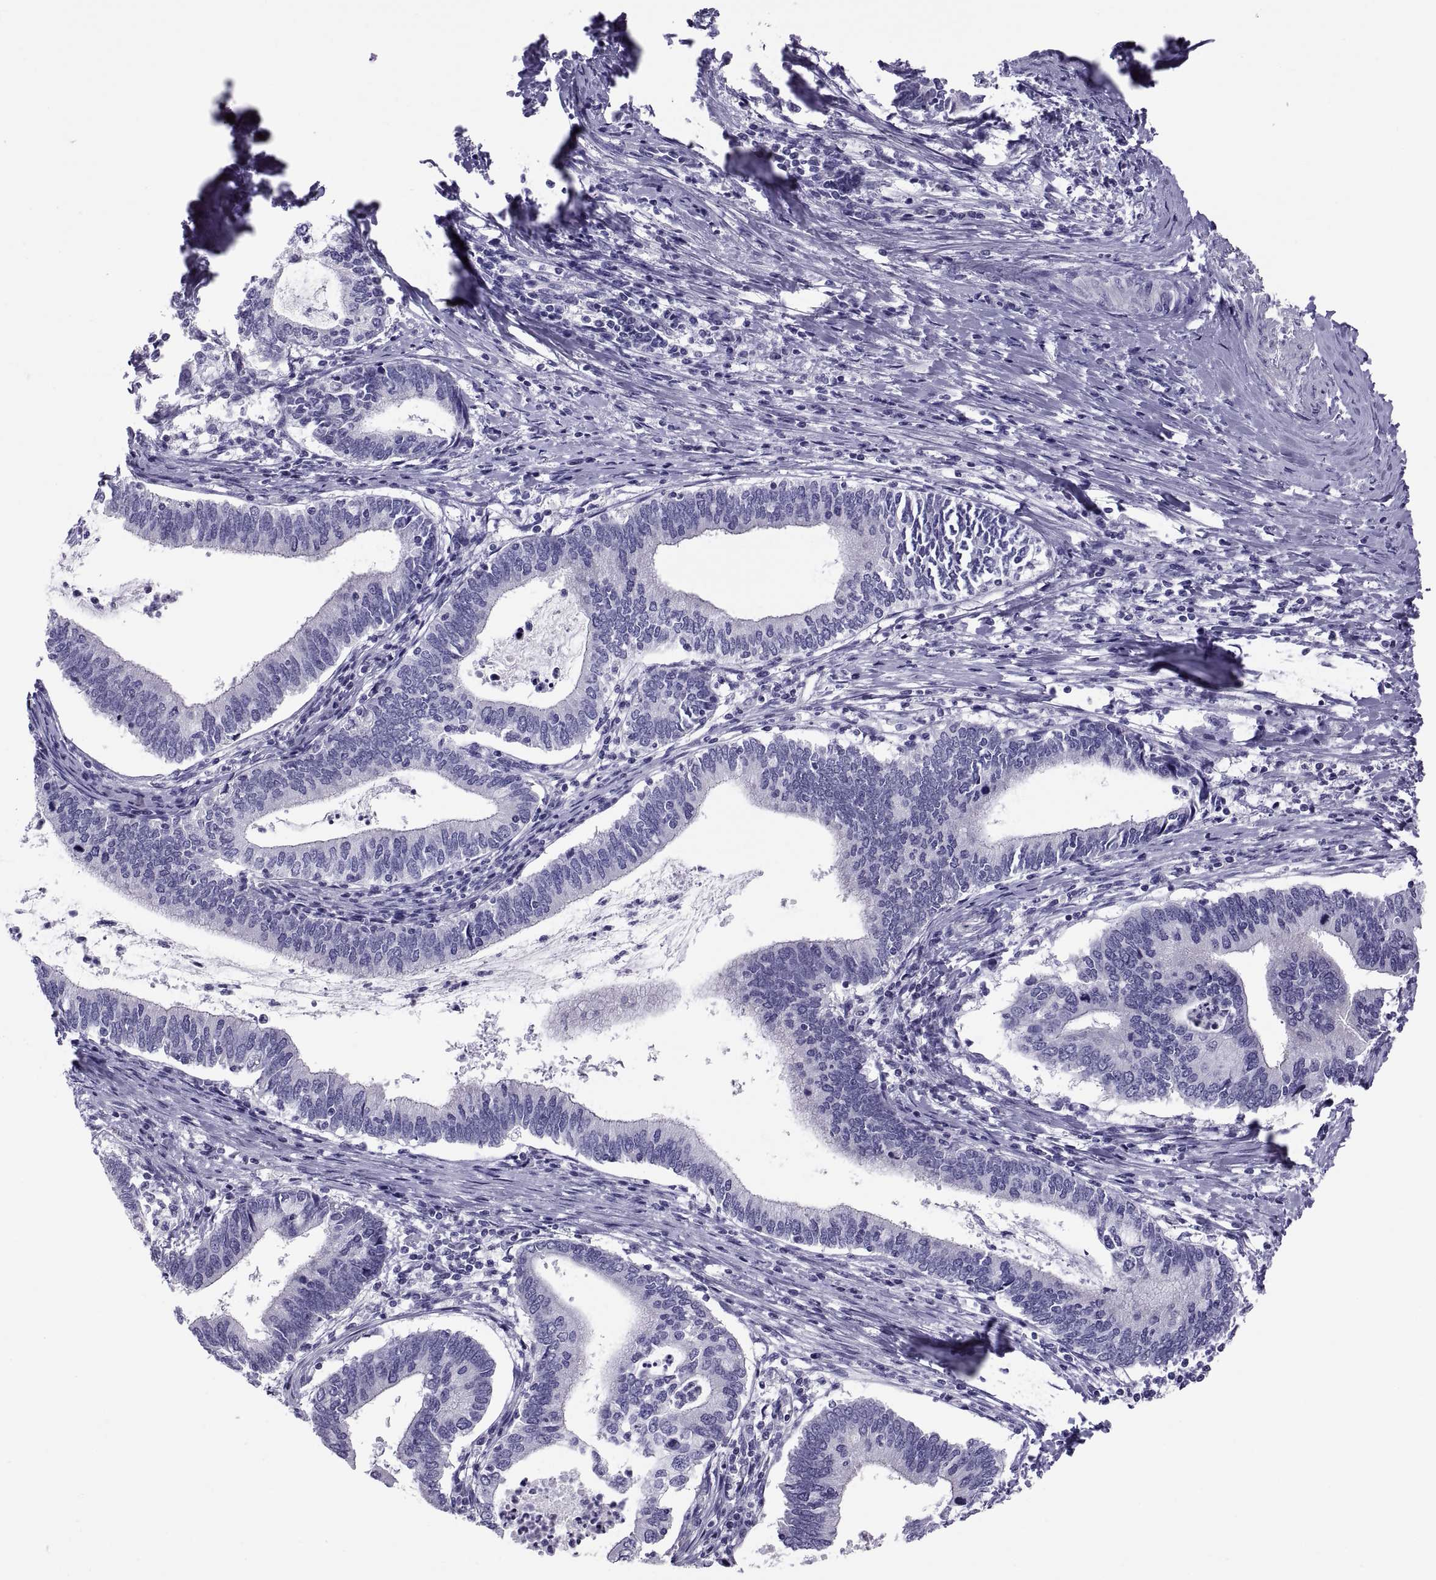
{"staining": {"intensity": "negative", "quantity": "none", "location": "none"}, "tissue": "cervical cancer", "cell_type": "Tumor cells", "image_type": "cancer", "snomed": [{"axis": "morphology", "description": "Adenocarcinoma, NOS"}, {"axis": "topography", "description": "Cervix"}], "caption": "A histopathology image of human cervical cancer is negative for staining in tumor cells.", "gene": "RNASE12", "patient": {"sex": "female", "age": 42}}